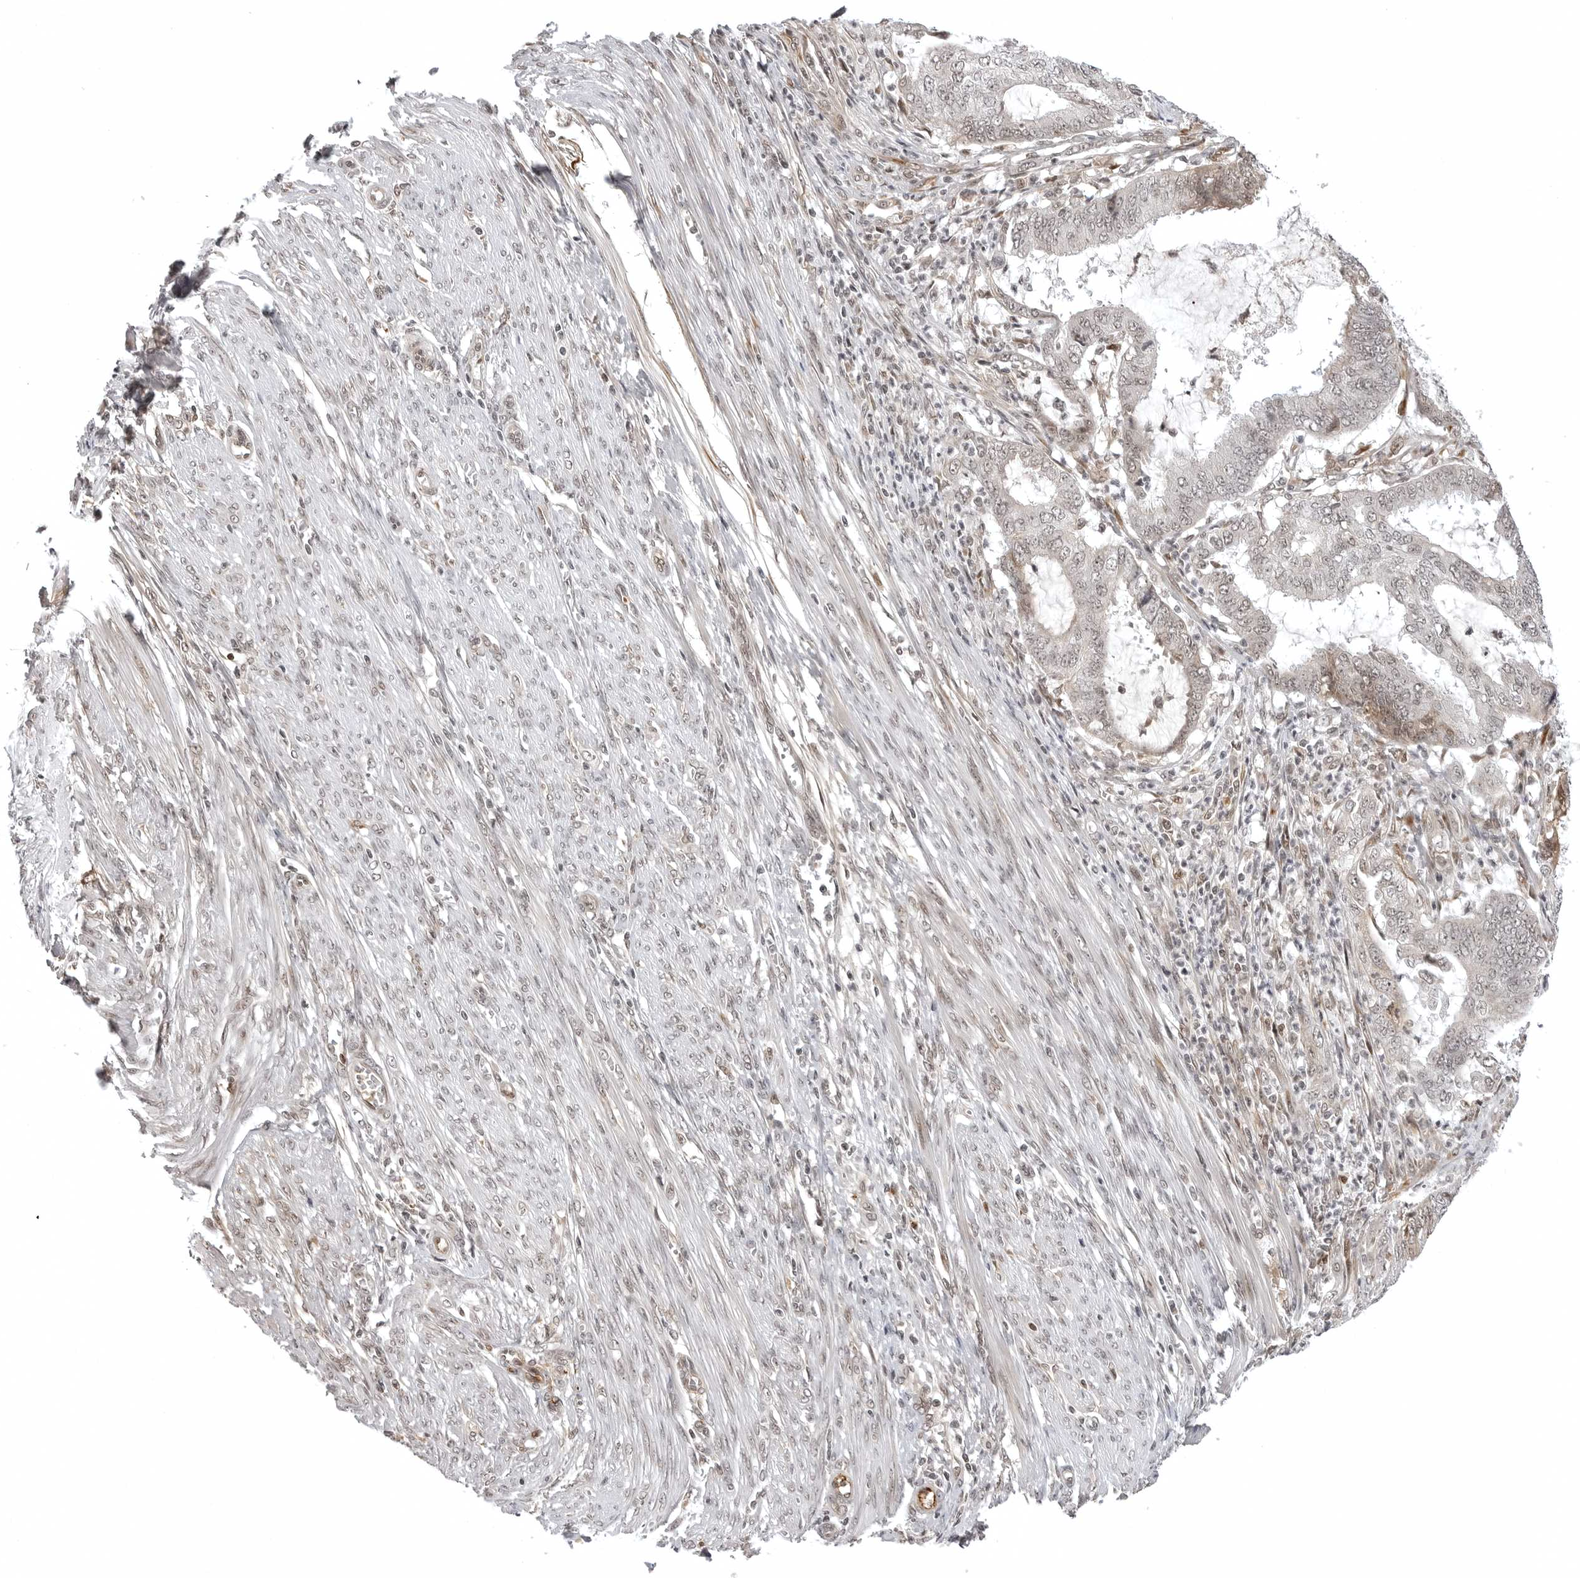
{"staining": {"intensity": "weak", "quantity": "<25%", "location": "nuclear"}, "tissue": "endometrial cancer", "cell_type": "Tumor cells", "image_type": "cancer", "snomed": [{"axis": "morphology", "description": "Adenocarcinoma, NOS"}, {"axis": "topography", "description": "Endometrium"}], "caption": "This is an immunohistochemistry micrograph of endometrial adenocarcinoma. There is no staining in tumor cells.", "gene": "PHF3", "patient": {"sex": "female", "age": 51}}